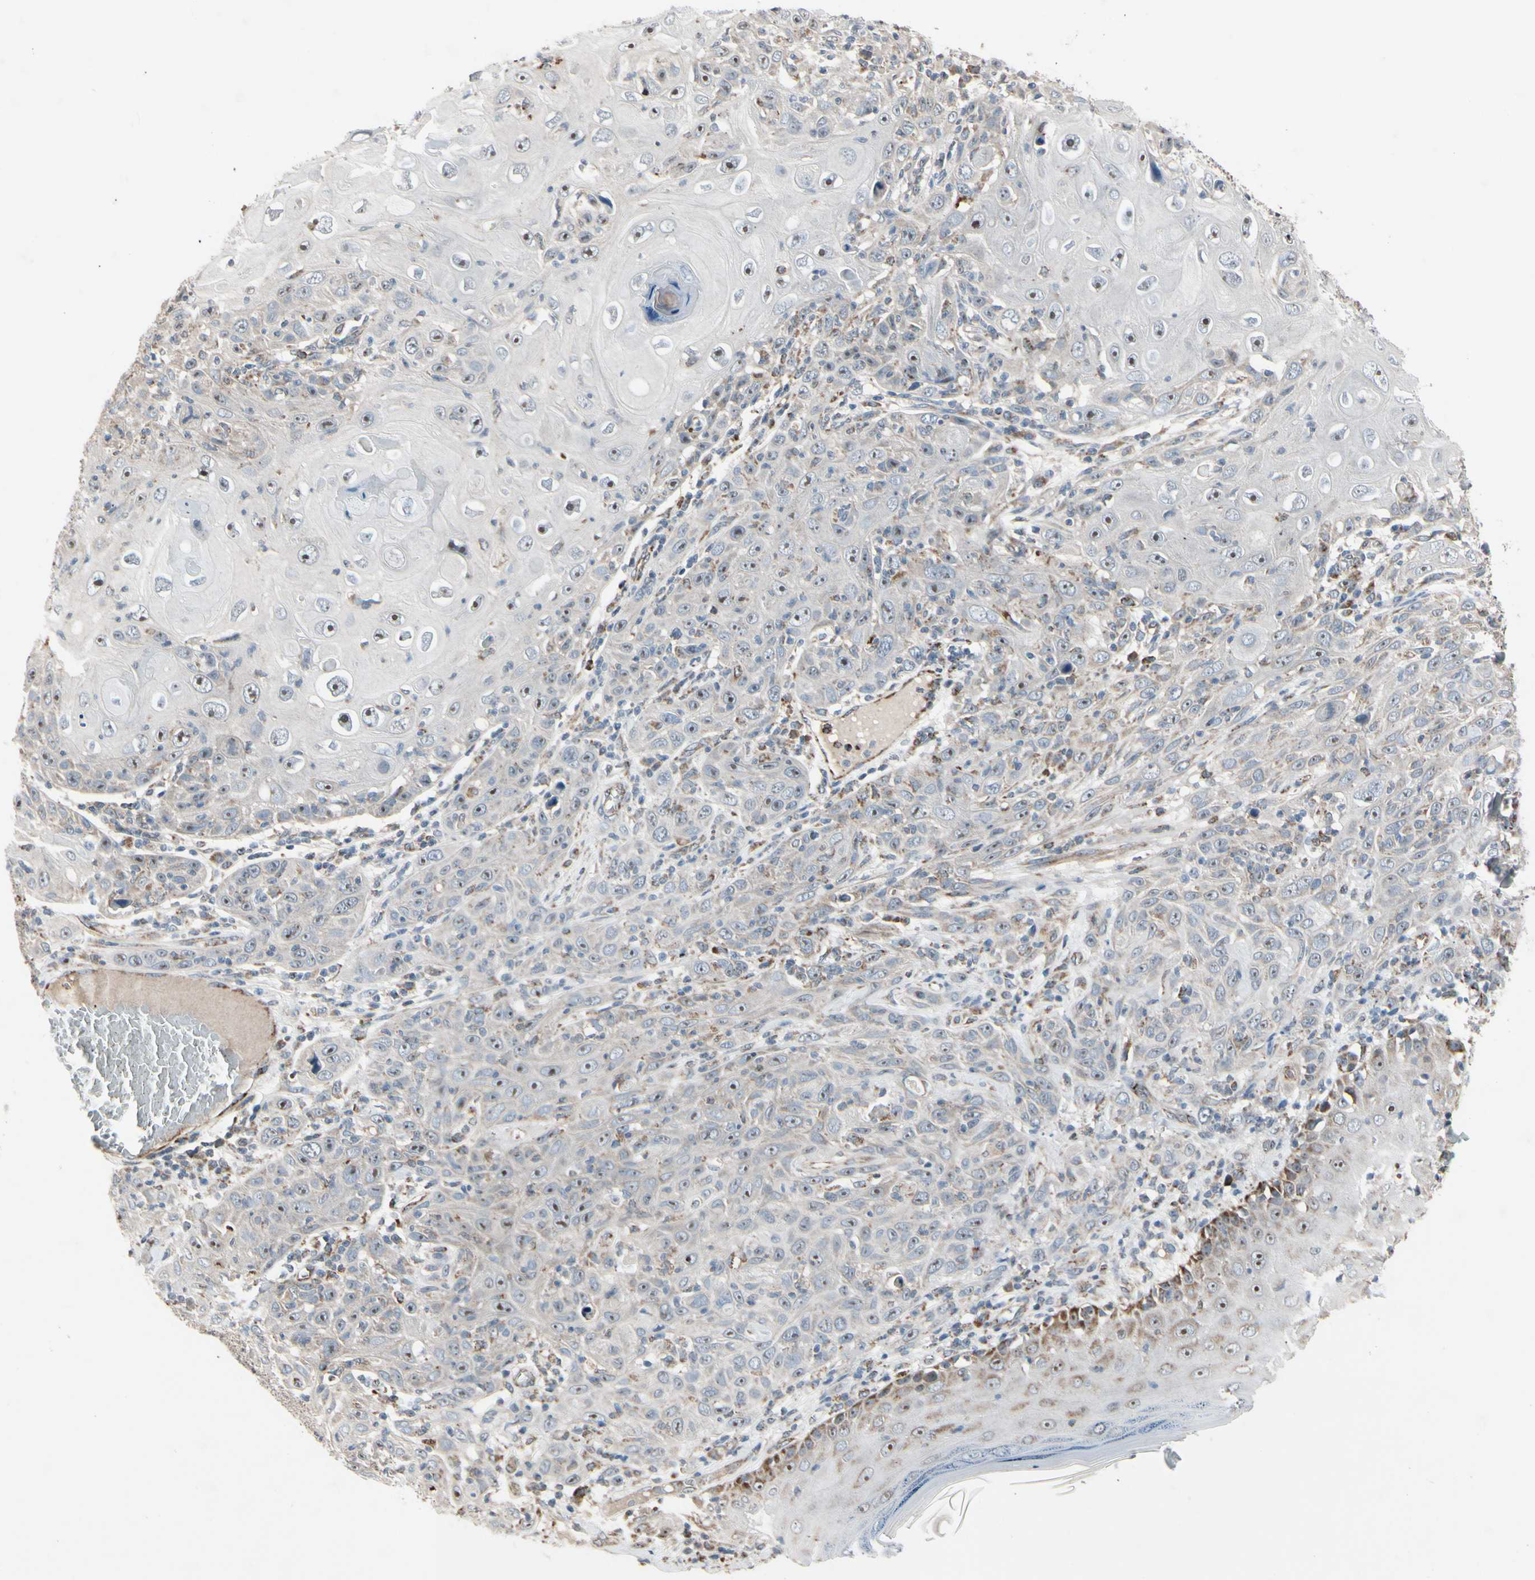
{"staining": {"intensity": "weak", "quantity": ">75%", "location": "cytoplasmic/membranous"}, "tissue": "skin cancer", "cell_type": "Tumor cells", "image_type": "cancer", "snomed": [{"axis": "morphology", "description": "Squamous cell carcinoma, NOS"}, {"axis": "topography", "description": "Skin"}], "caption": "Approximately >75% of tumor cells in human skin squamous cell carcinoma exhibit weak cytoplasmic/membranous protein positivity as visualized by brown immunohistochemical staining.", "gene": "CPT1A", "patient": {"sex": "female", "age": 88}}